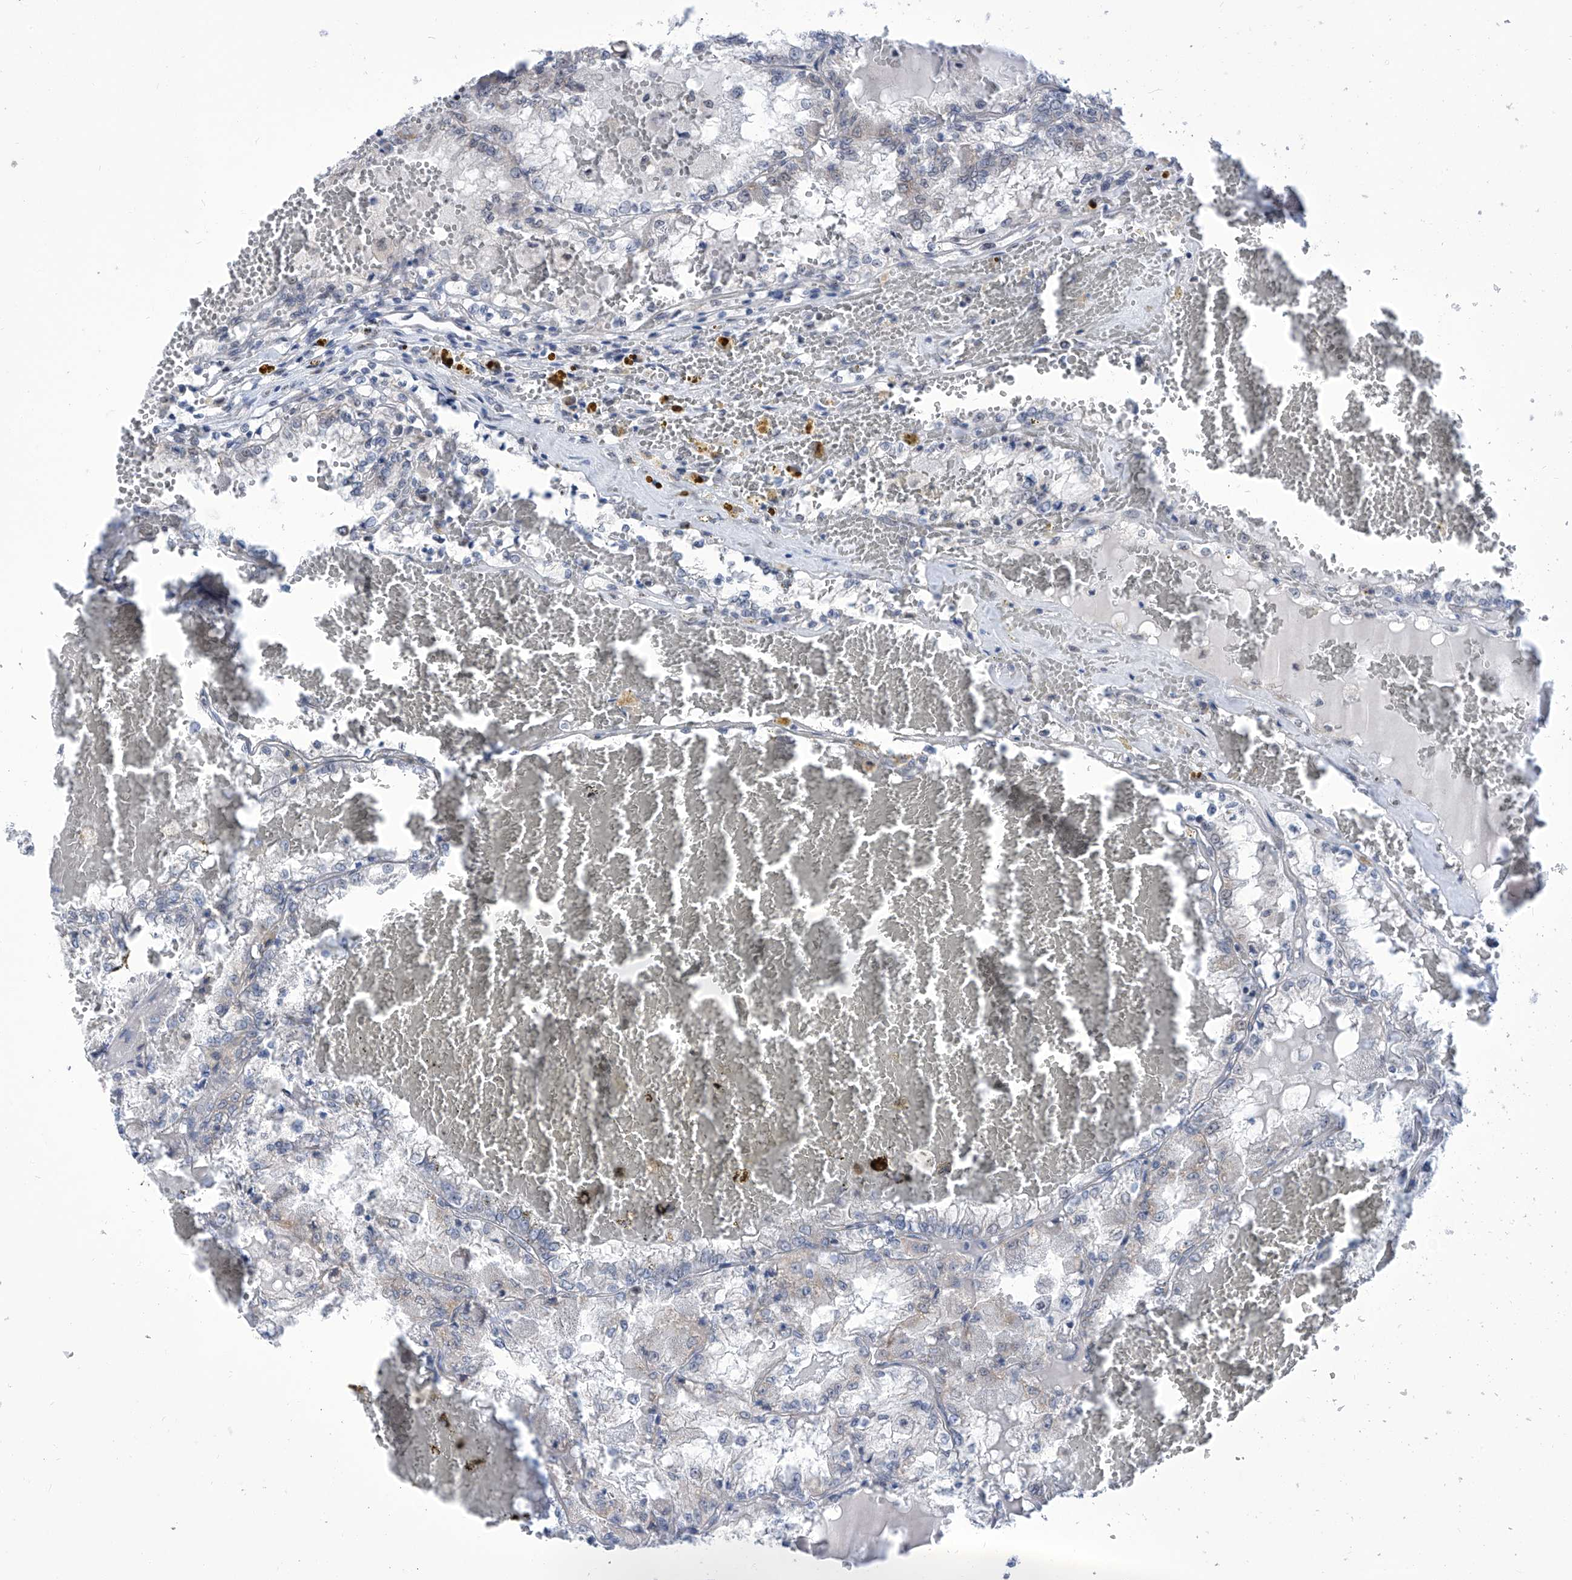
{"staining": {"intensity": "negative", "quantity": "none", "location": "none"}, "tissue": "renal cancer", "cell_type": "Tumor cells", "image_type": "cancer", "snomed": [{"axis": "morphology", "description": "Adenocarcinoma, NOS"}, {"axis": "topography", "description": "Kidney"}], "caption": "The image reveals no significant staining in tumor cells of renal adenocarcinoma.", "gene": "SART1", "patient": {"sex": "female", "age": 56}}